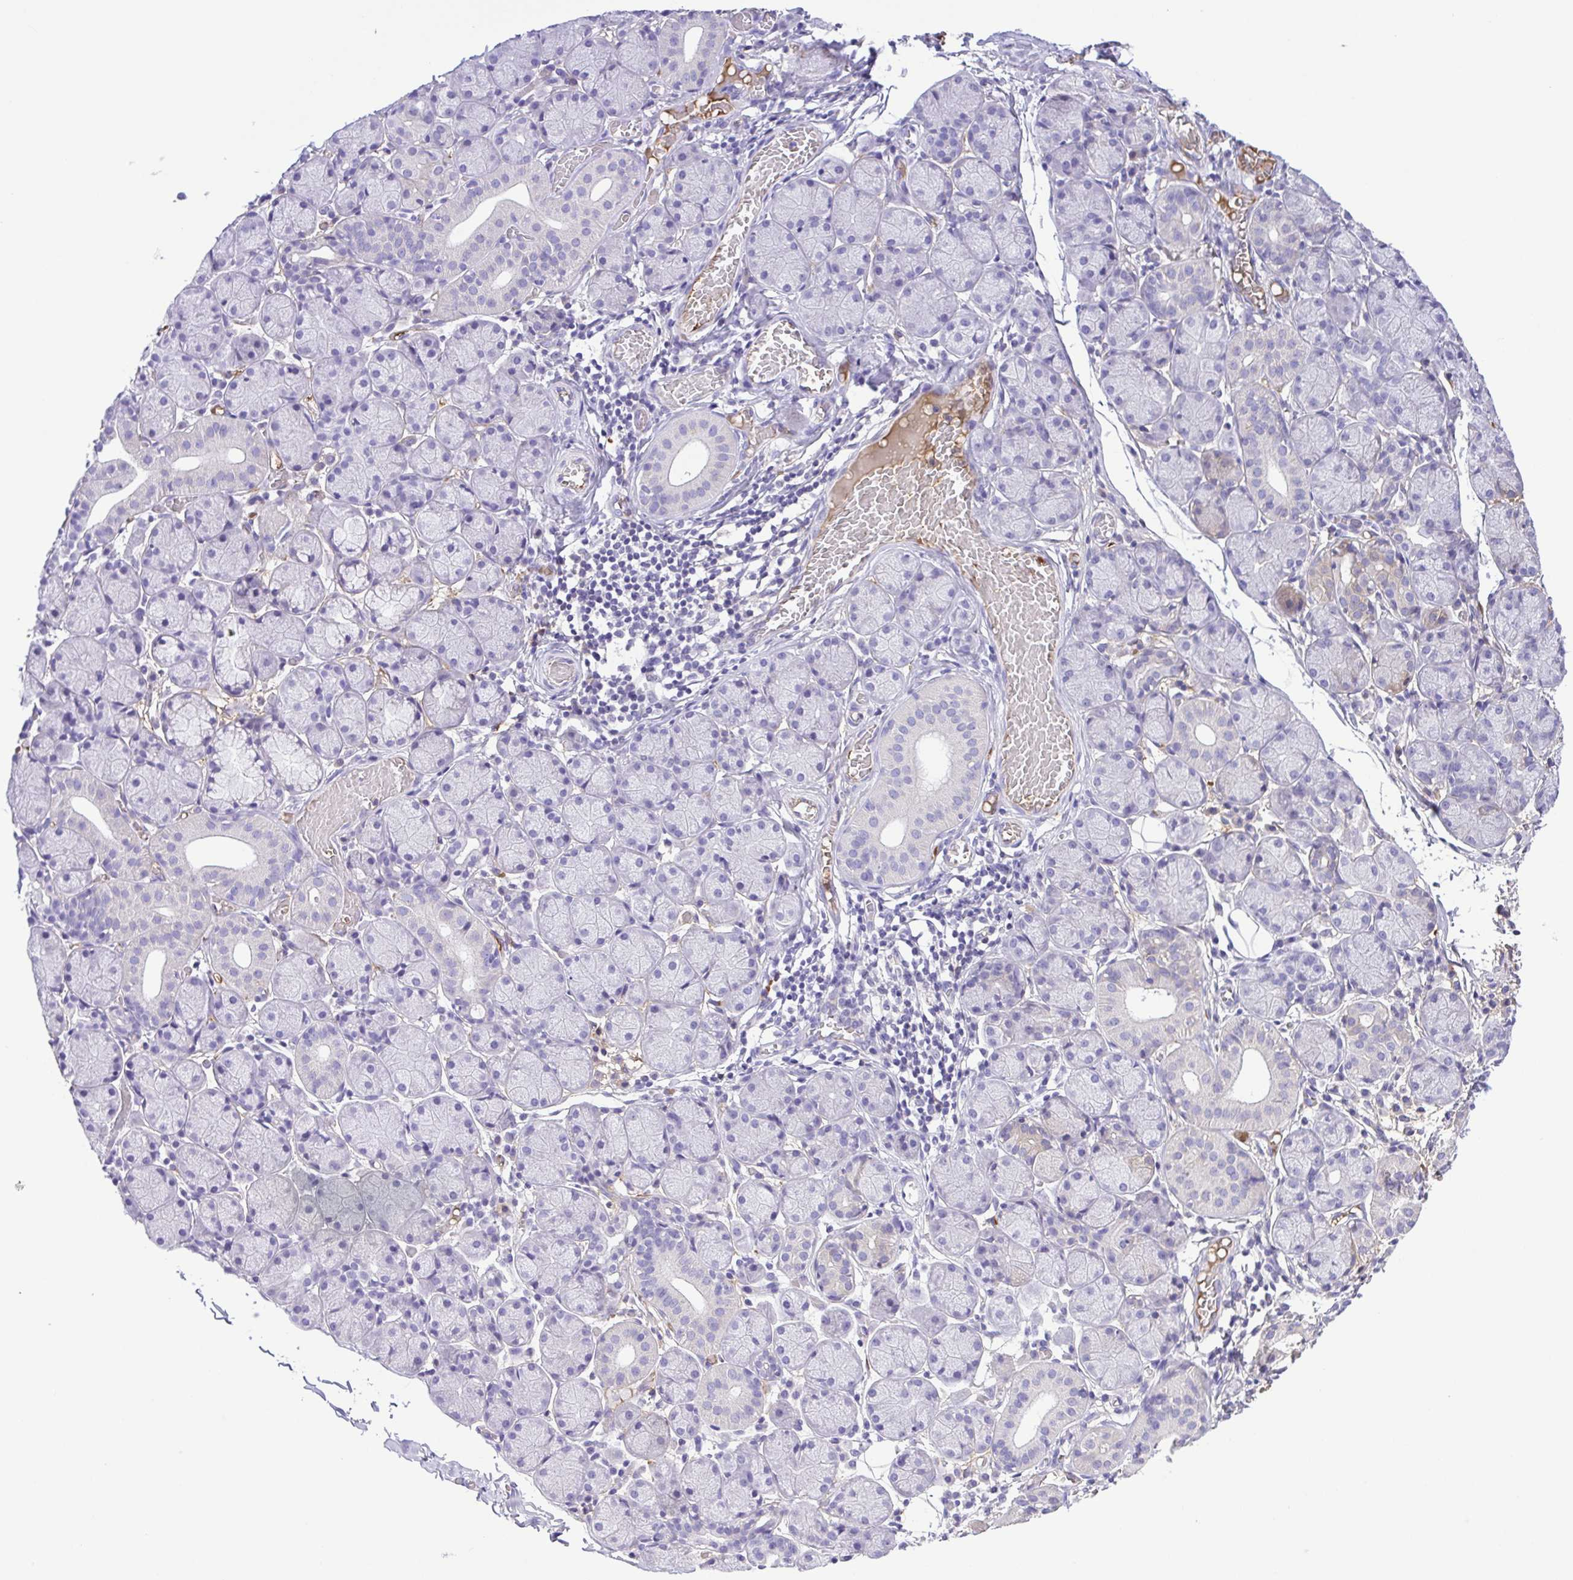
{"staining": {"intensity": "negative", "quantity": "none", "location": "none"}, "tissue": "salivary gland", "cell_type": "Glandular cells", "image_type": "normal", "snomed": [{"axis": "morphology", "description": "Normal tissue, NOS"}, {"axis": "topography", "description": "Salivary gland"}], "caption": "Immunohistochemistry (IHC) micrograph of benign salivary gland stained for a protein (brown), which exhibits no positivity in glandular cells.", "gene": "IGFL1", "patient": {"sex": "female", "age": 24}}